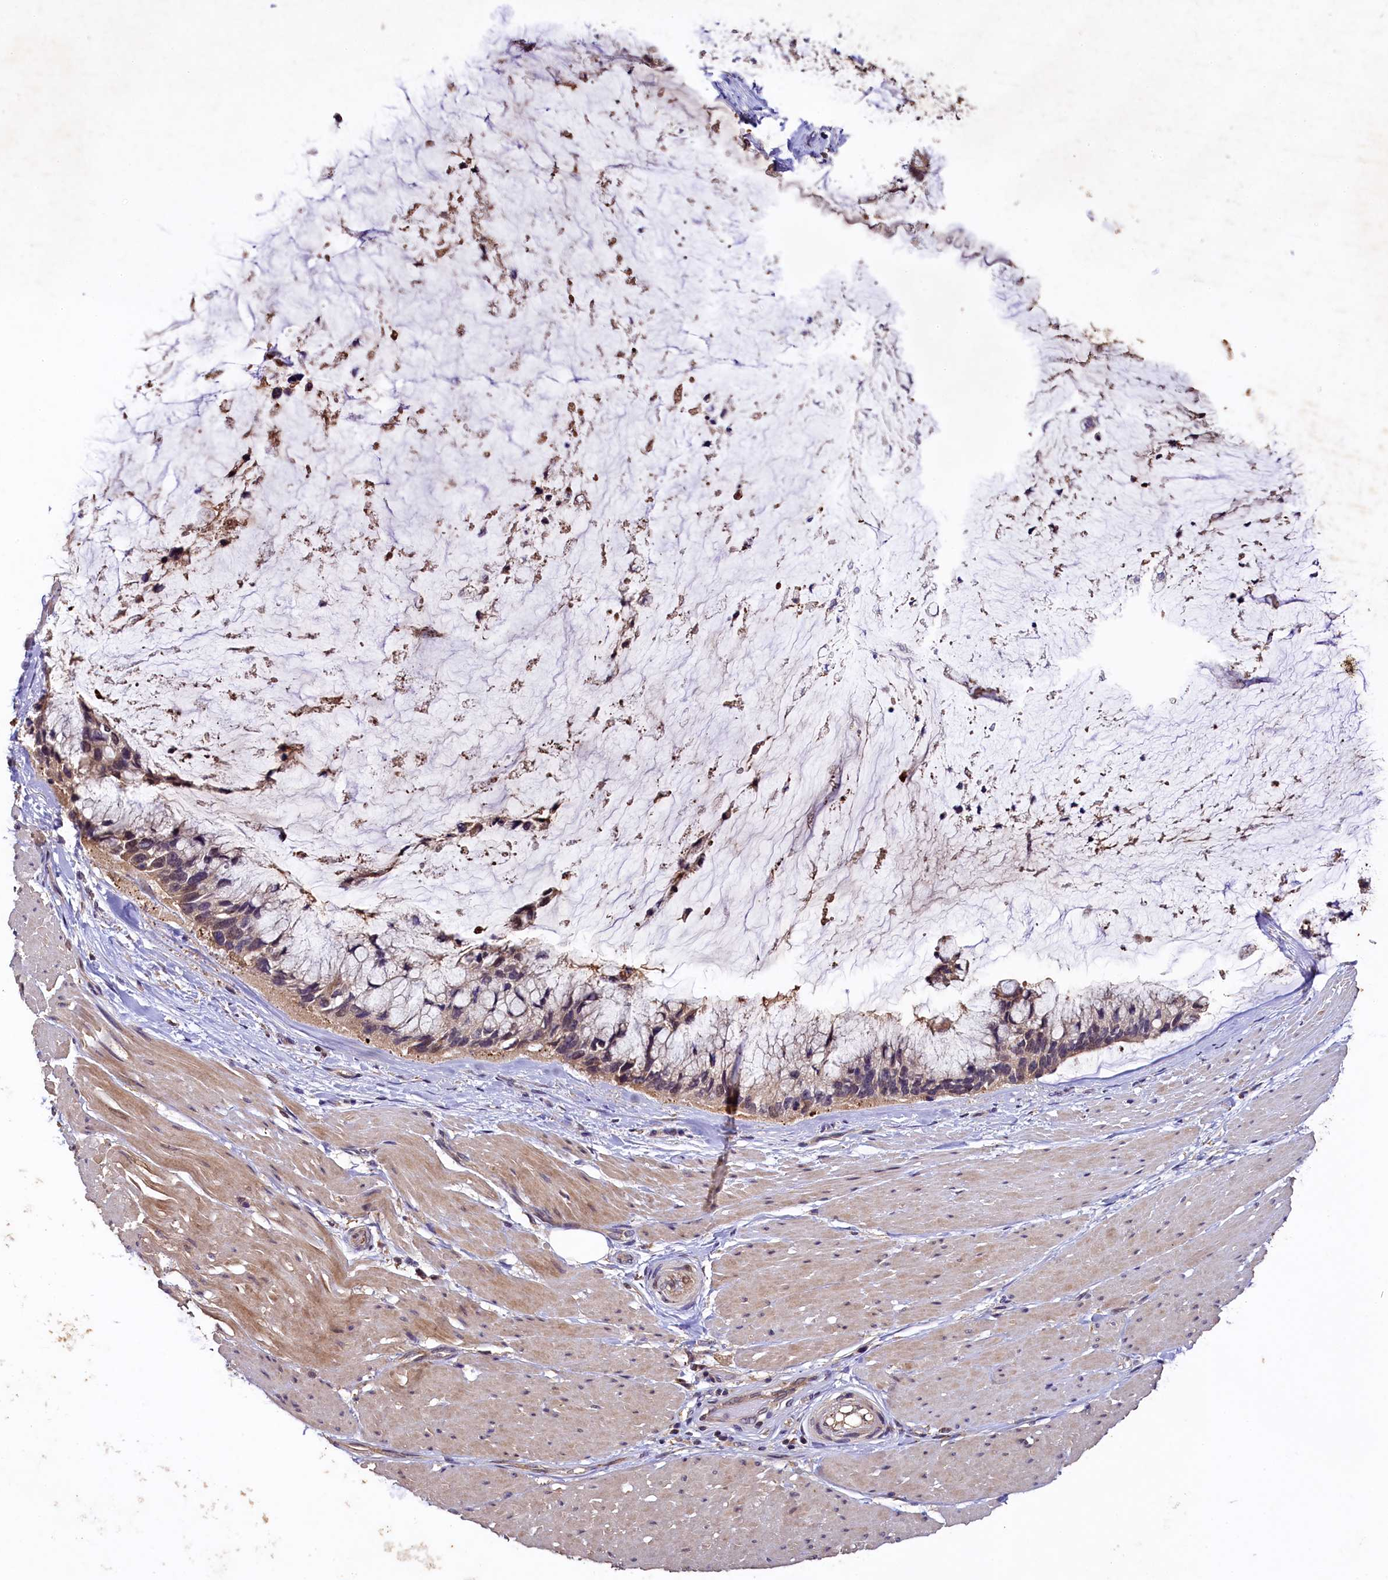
{"staining": {"intensity": "weak", "quantity": "25%-75%", "location": "cytoplasmic/membranous"}, "tissue": "ovarian cancer", "cell_type": "Tumor cells", "image_type": "cancer", "snomed": [{"axis": "morphology", "description": "Cystadenocarcinoma, mucinous, NOS"}, {"axis": "topography", "description": "Ovary"}], "caption": "This photomicrograph exhibits immunohistochemistry (IHC) staining of ovarian cancer (mucinous cystadenocarcinoma), with low weak cytoplasmic/membranous staining in about 25%-75% of tumor cells.", "gene": "PLXNB1", "patient": {"sex": "female", "age": 39}}